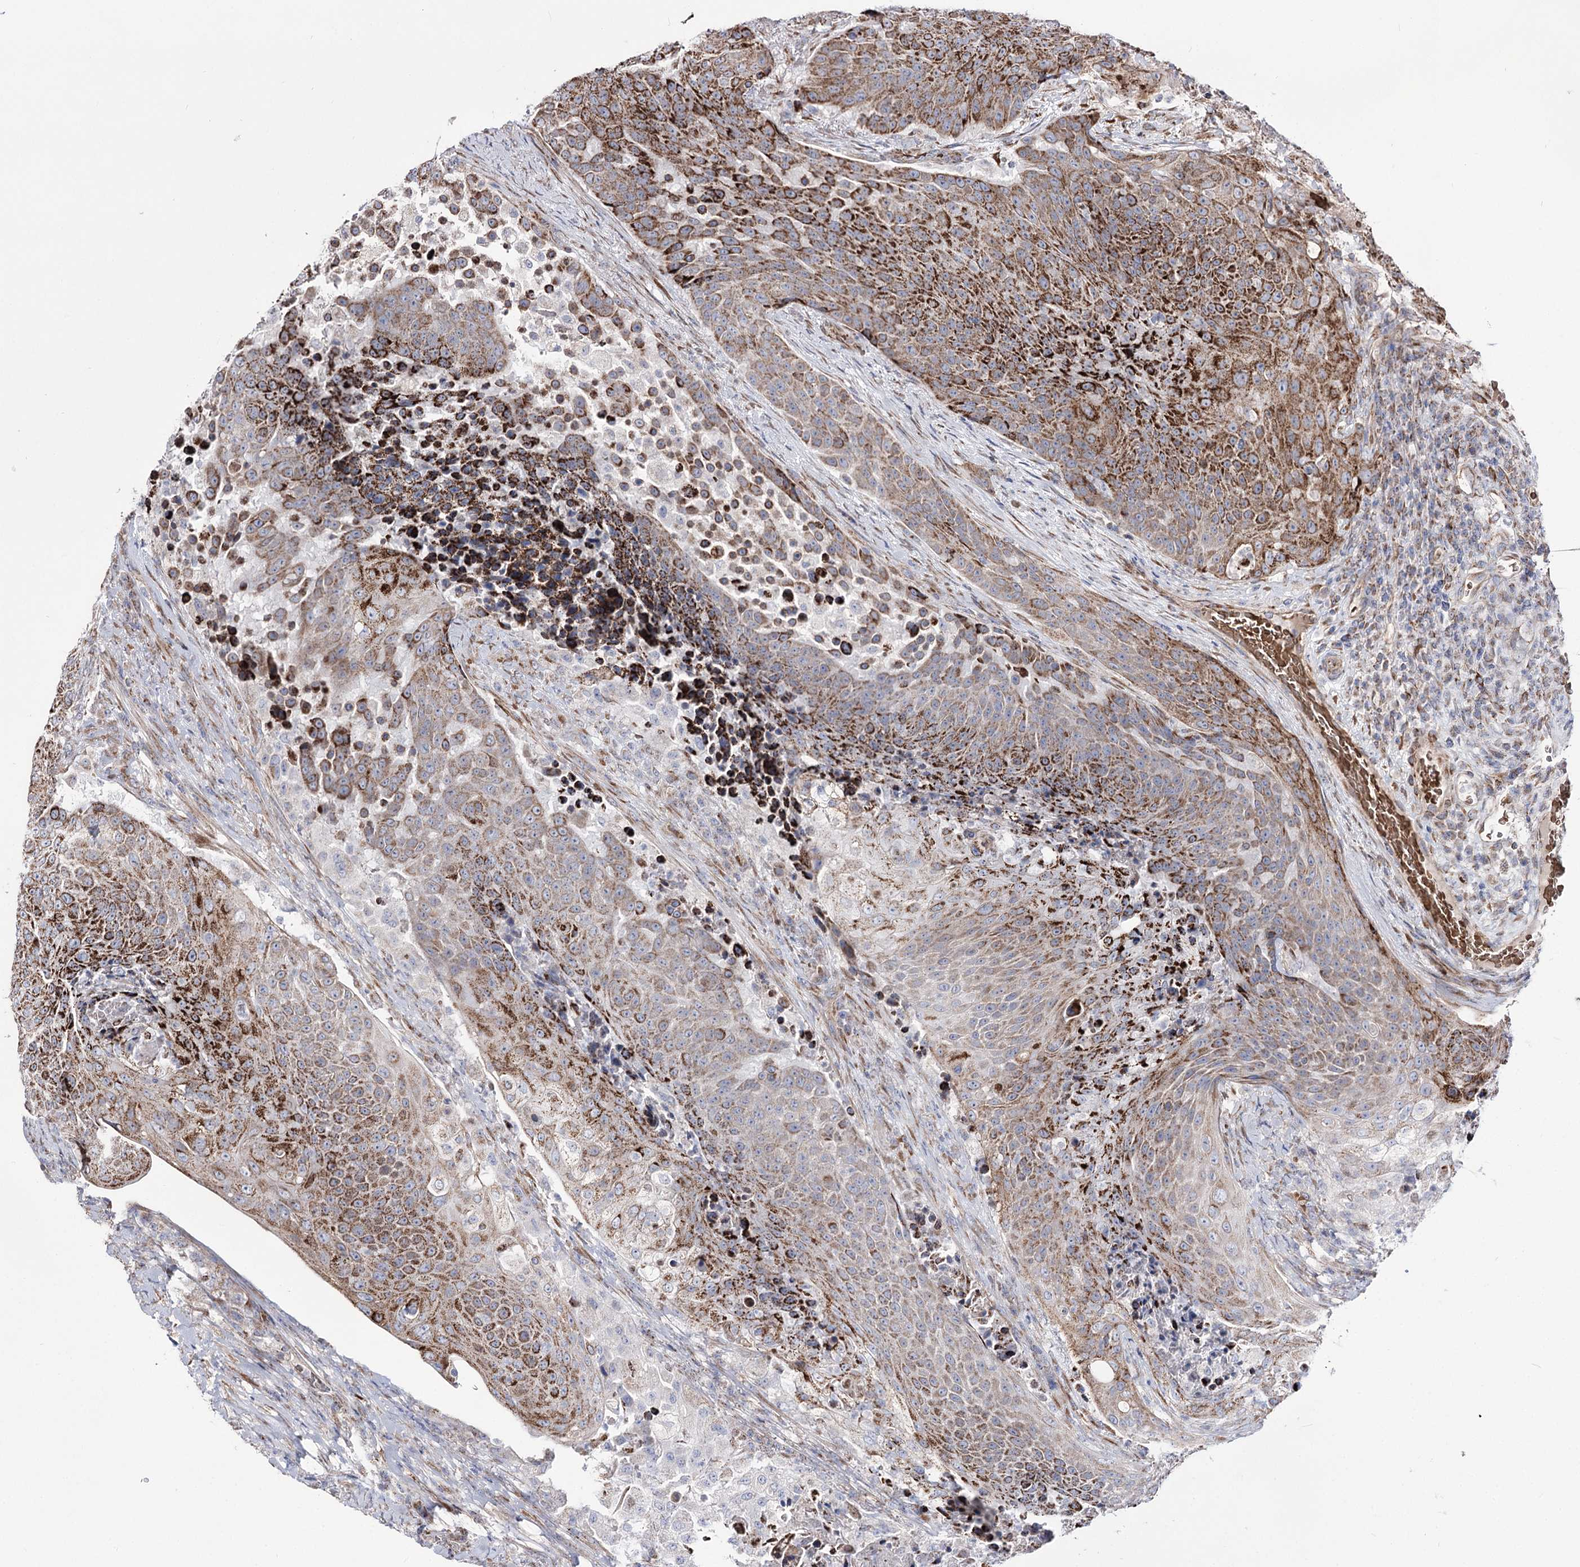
{"staining": {"intensity": "strong", "quantity": ">75%", "location": "cytoplasmic/membranous"}, "tissue": "urothelial cancer", "cell_type": "Tumor cells", "image_type": "cancer", "snomed": [{"axis": "morphology", "description": "Urothelial carcinoma, High grade"}, {"axis": "topography", "description": "Urinary bladder"}], "caption": "Immunohistochemistry (IHC) micrograph of human urothelial cancer stained for a protein (brown), which reveals high levels of strong cytoplasmic/membranous positivity in approximately >75% of tumor cells.", "gene": "OSBPL5", "patient": {"sex": "female", "age": 63}}